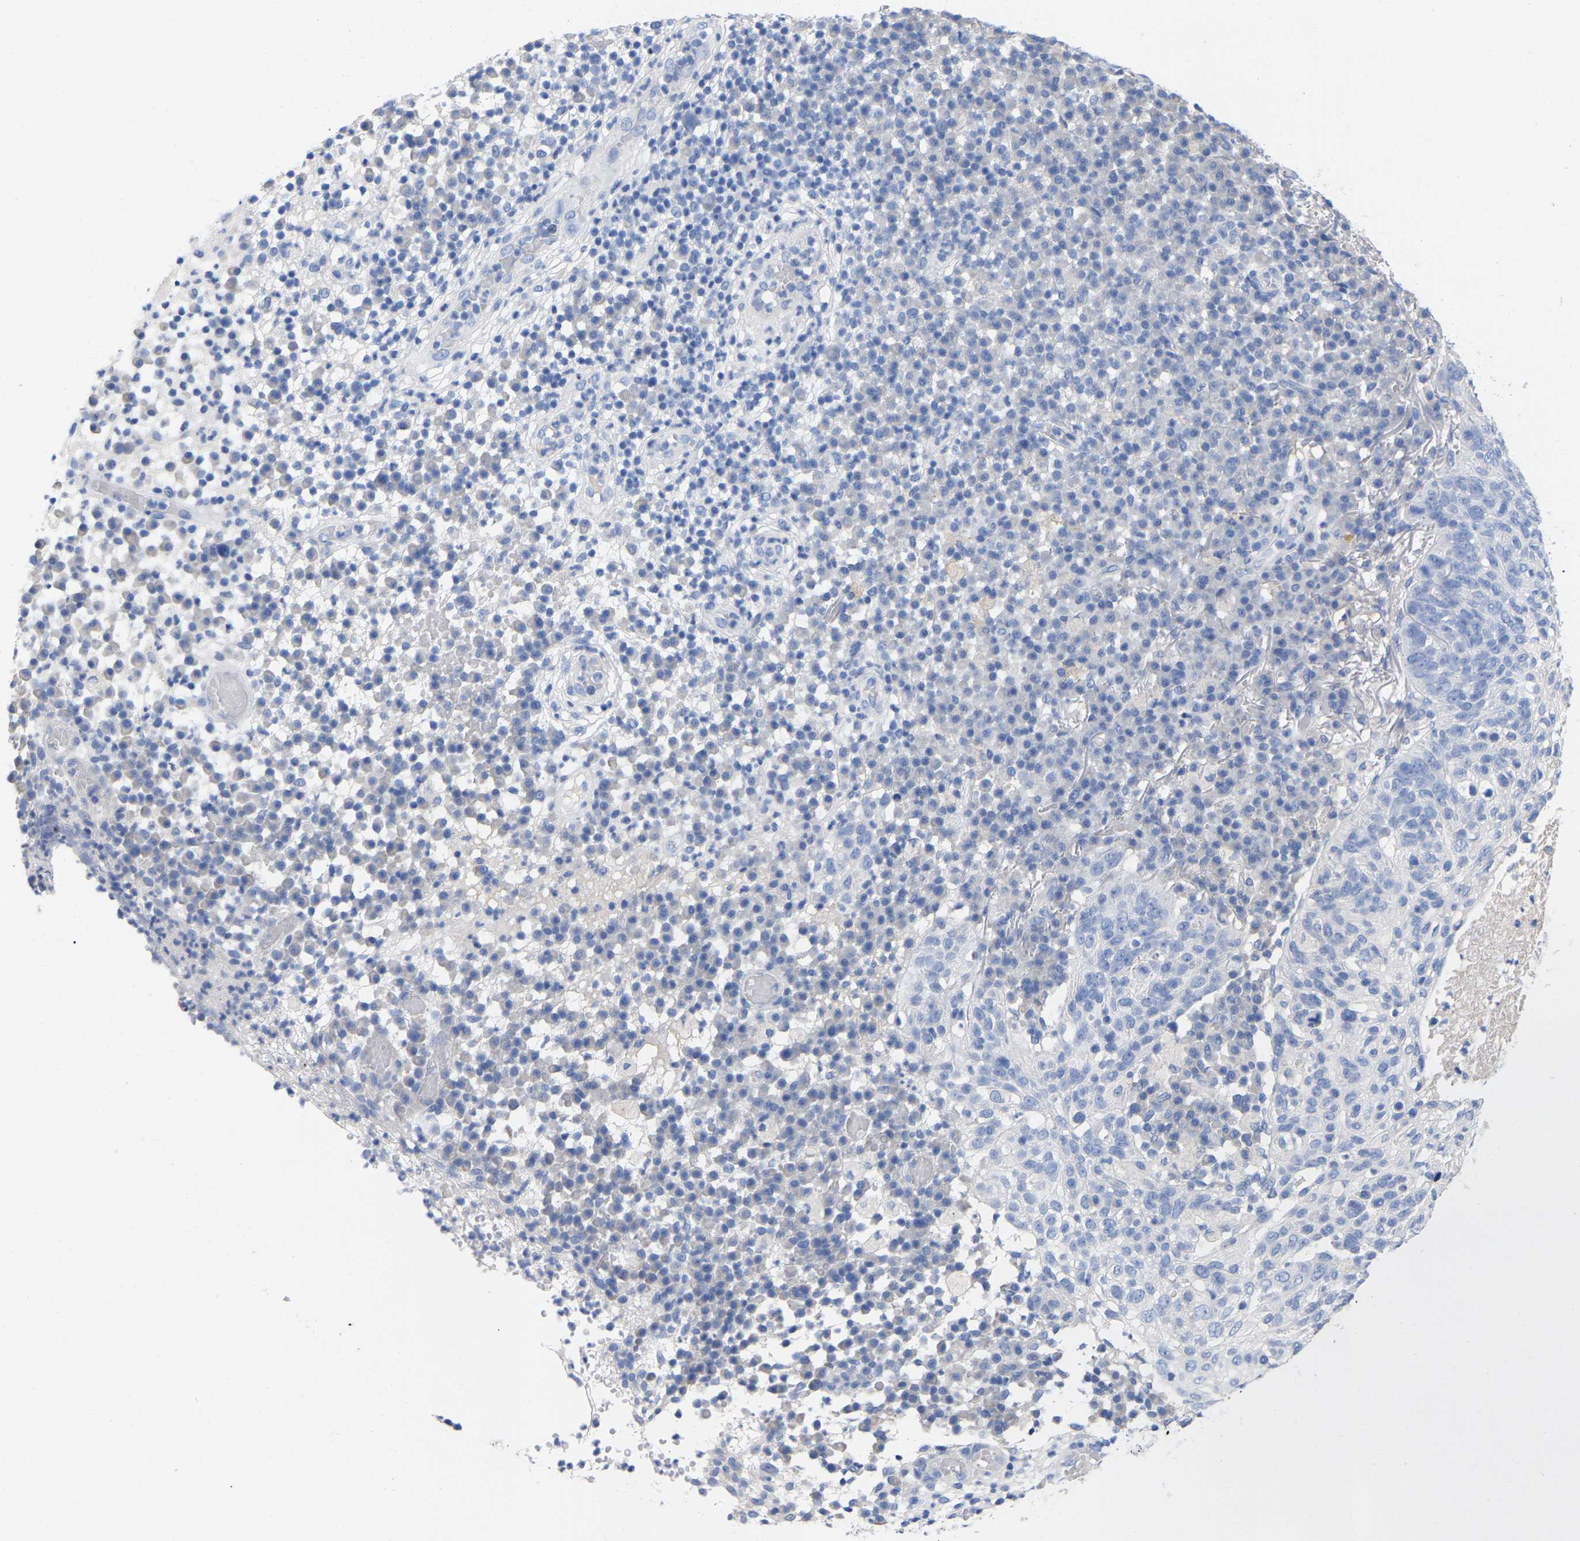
{"staining": {"intensity": "negative", "quantity": "none", "location": "none"}, "tissue": "skin cancer", "cell_type": "Tumor cells", "image_type": "cancer", "snomed": [{"axis": "morphology", "description": "Squamous cell carcinoma in situ, NOS"}, {"axis": "morphology", "description": "Squamous cell carcinoma, NOS"}, {"axis": "topography", "description": "Skin"}], "caption": "An IHC histopathology image of skin squamous cell carcinoma is shown. There is no staining in tumor cells of skin squamous cell carcinoma.", "gene": "HAPLN1", "patient": {"sex": "male", "age": 93}}